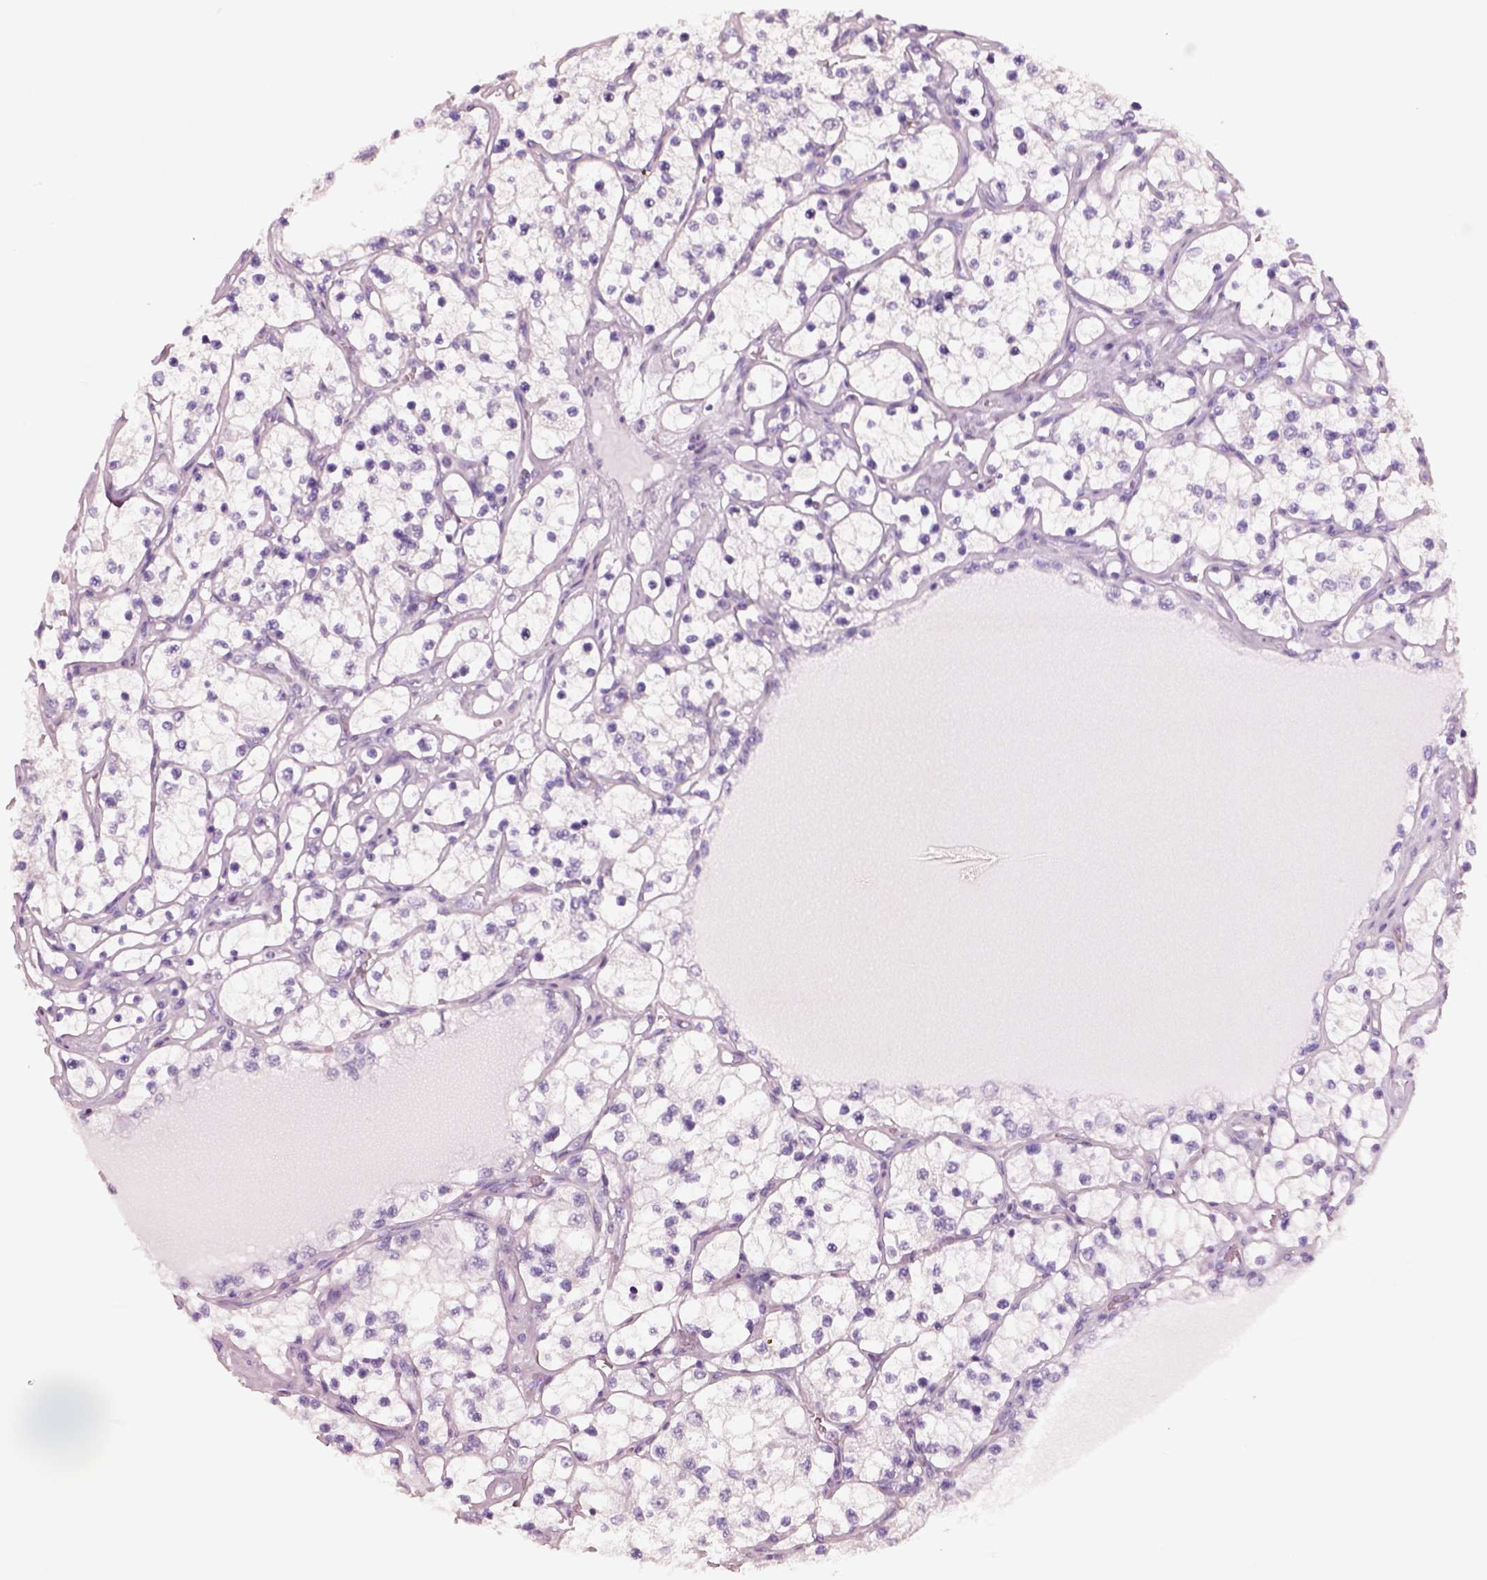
{"staining": {"intensity": "negative", "quantity": "none", "location": "none"}, "tissue": "renal cancer", "cell_type": "Tumor cells", "image_type": "cancer", "snomed": [{"axis": "morphology", "description": "Adenocarcinoma, NOS"}, {"axis": "topography", "description": "Kidney"}], "caption": "This is an IHC histopathology image of renal cancer (adenocarcinoma). There is no expression in tumor cells.", "gene": "PNOC", "patient": {"sex": "female", "age": 69}}